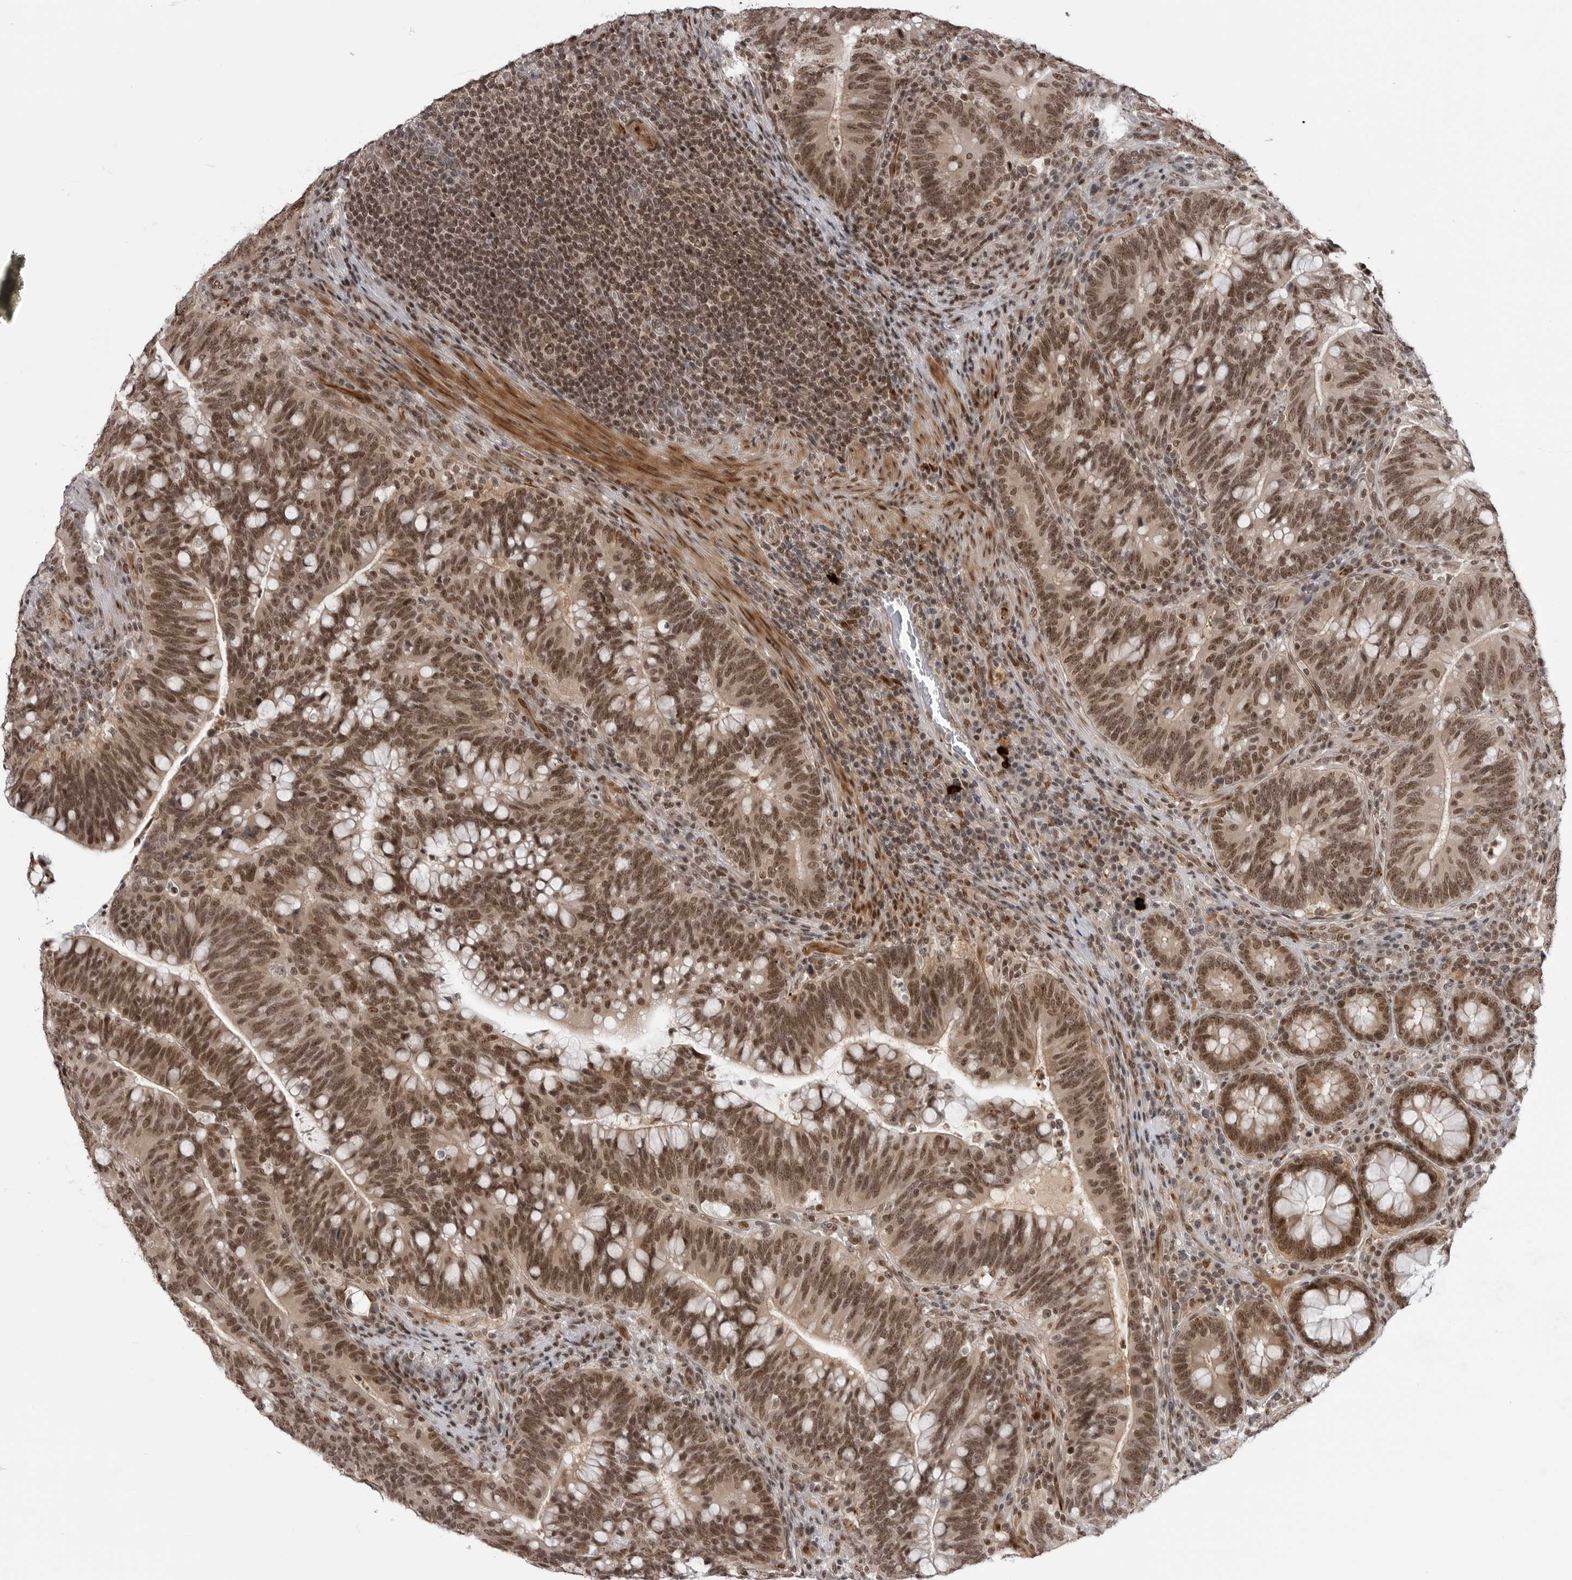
{"staining": {"intensity": "moderate", "quantity": ">75%", "location": "cytoplasmic/membranous,nuclear"}, "tissue": "colorectal cancer", "cell_type": "Tumor cells", "image_type": "cancer", "snomed": [{"axis": "morphology", "description": "Adenocarcinoma, NOS"}, {"axis": "topography", "description": "Colon"}], "caption": "Brown immunohistochemical staining in human colorectal adenocarcinoma displays moderate cytoplasmic/membranous and nuclear expression in about >75% of tumor cells.", "gene": "TRIM66", "patient": {"sex": "female", "age": 66}}